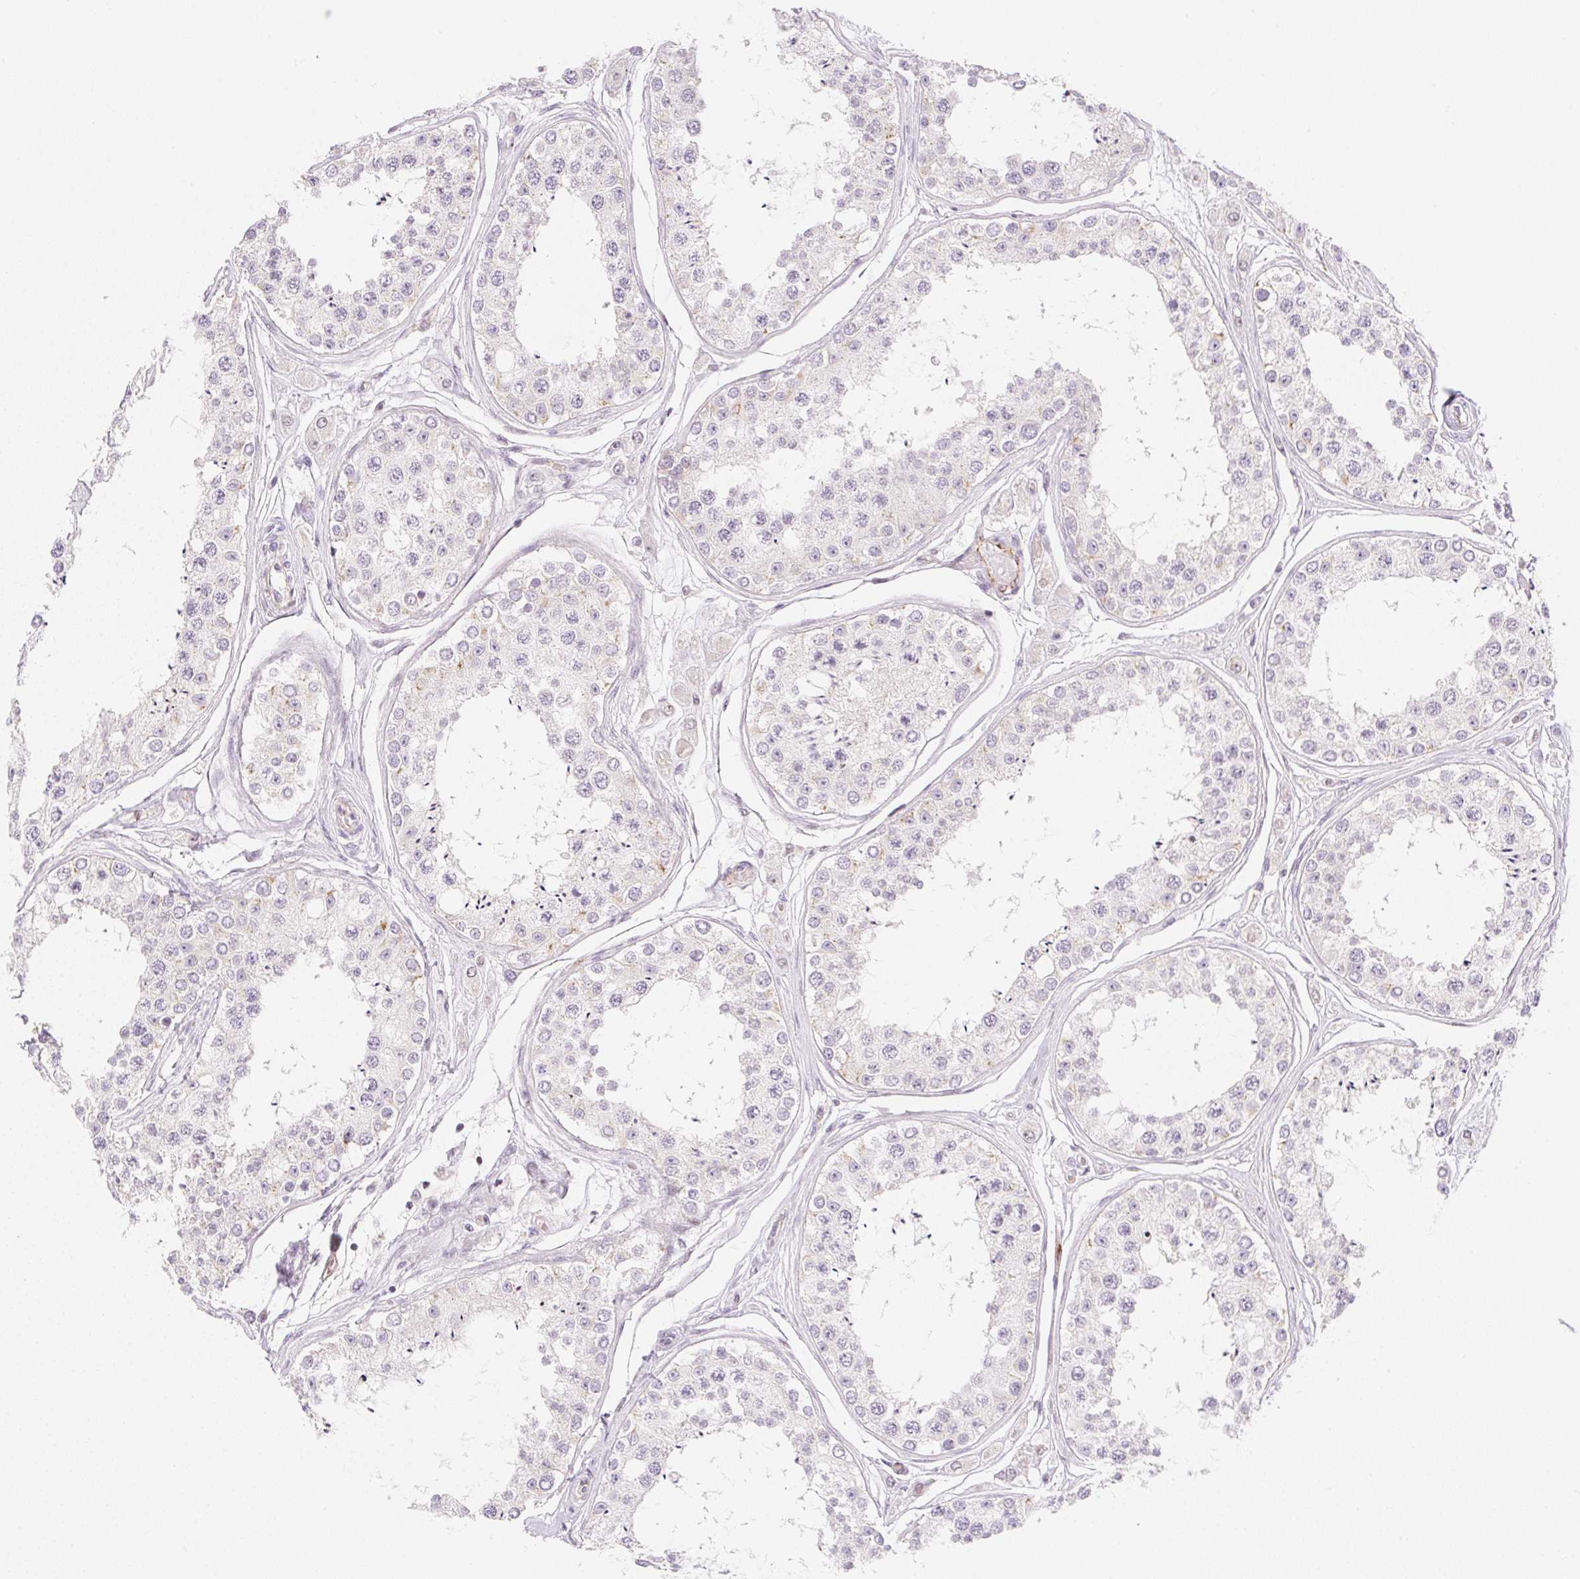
{"staining": {"intensity": "weak", "quantity": "<25%", "location": "cytoplasmic/membranous,nuclear"}, "tissue": "testis", "cell_type": "Cells in seminiferous ducts", "image_type": "normal", "snomed": [{"axis": "morphology", "description": "Normal tissue, NOS"}, {"axis": "topography", "description": "Testis"}], "caption": "IHC micrograph of benign testis: human testis stained with DAB (3,3'-diaminobenzidine) shows no significant protein staining in cells in seminiferous ducts.", "gene": "CASKIN1", "patient": {"sex": "male", "age": 25}}